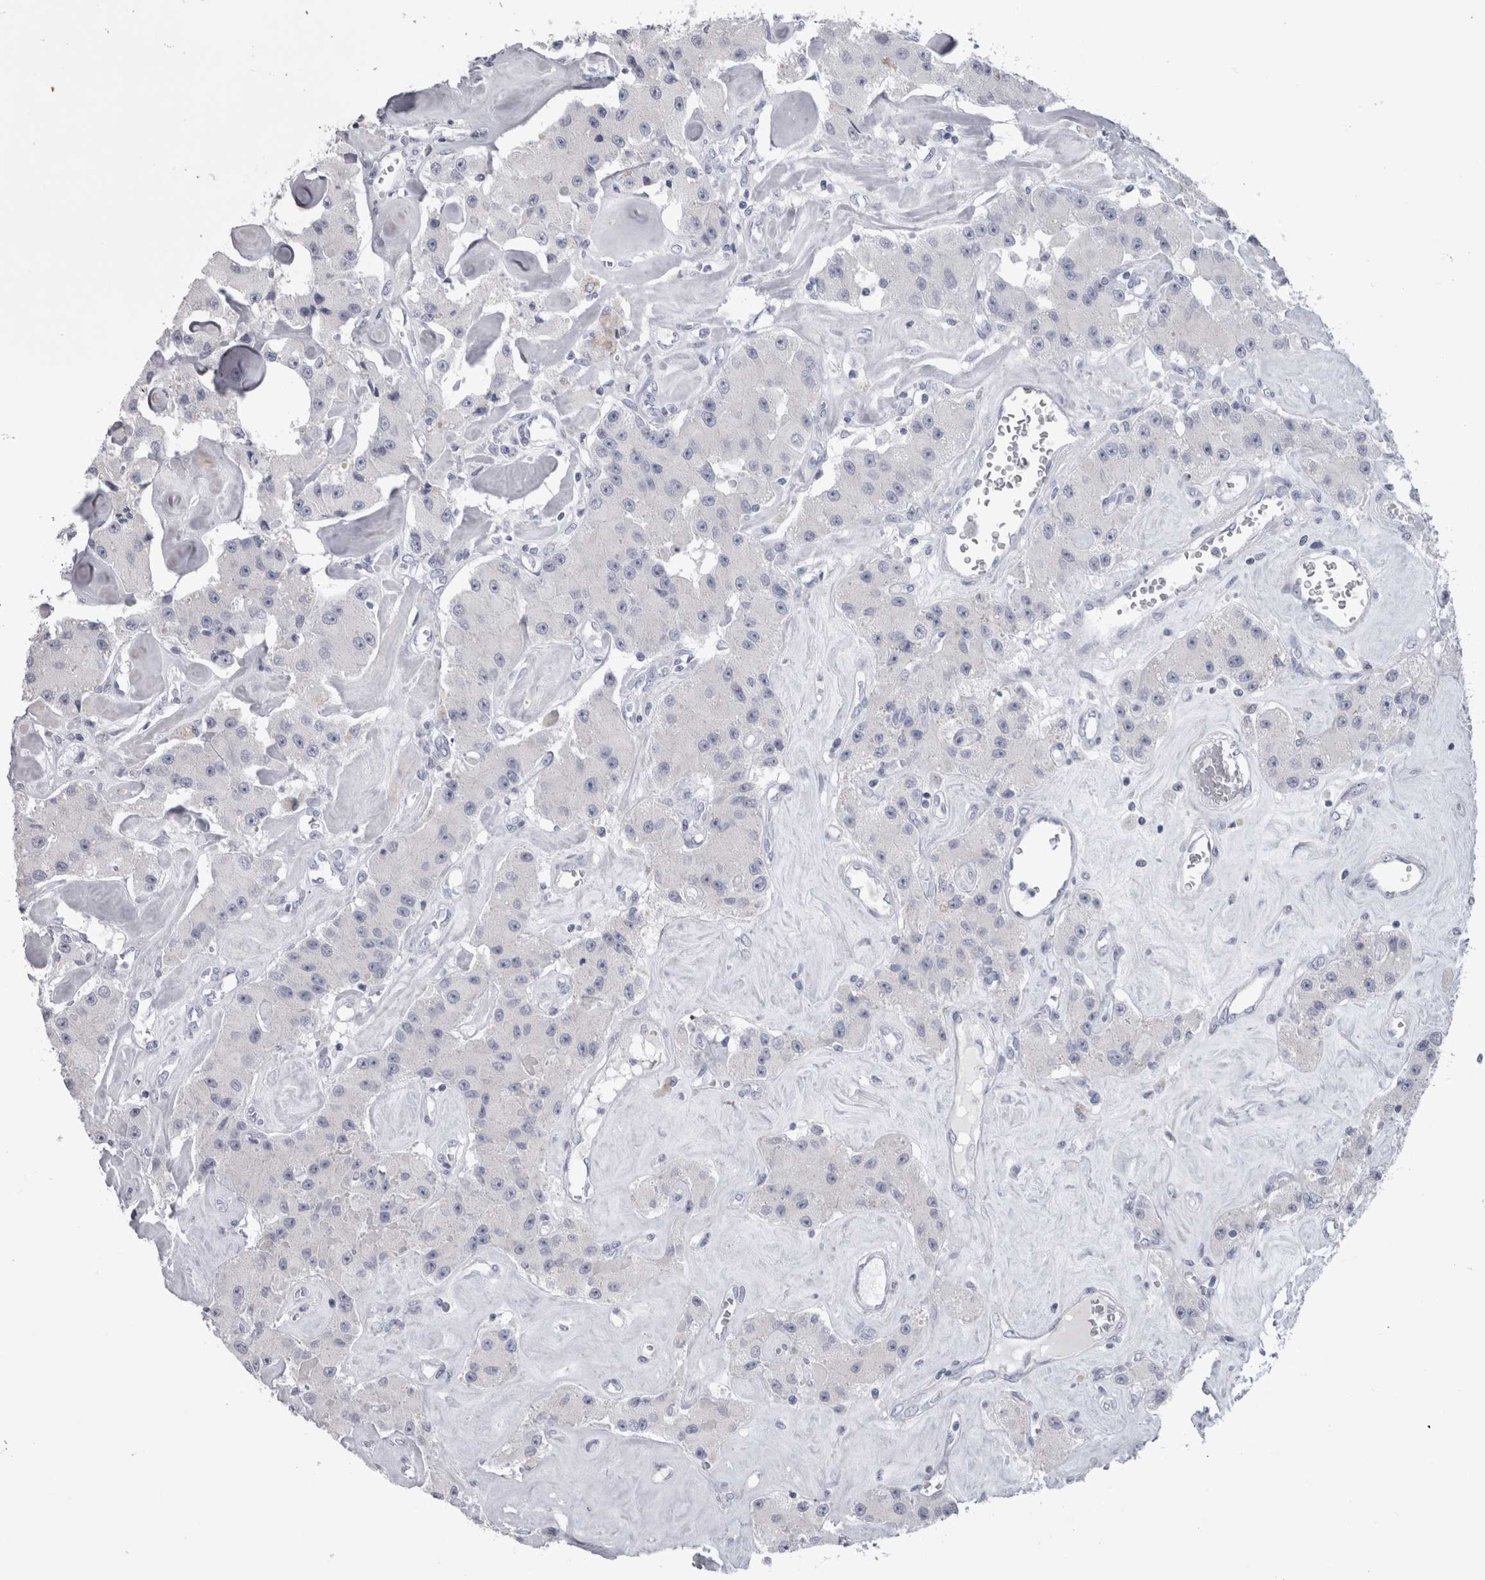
{"staining": {"intensity": "negative", "quantity": "none", "location": "none"}, "tissue": "carcinoid", "cell_type": "Tumor cells", "image_type": "cancer", "snomed": [{"axis": "morphology", "description": "Carcinoid, malignant, NOS"}, {"axis": "topography", "description": "Pancreas"}], "caption": "Immunohistochemistry of human carcinoid reveals no expression in tumor cells.", "gene": "ADAM2", "patient": {"sex": "male", "age": 41}}